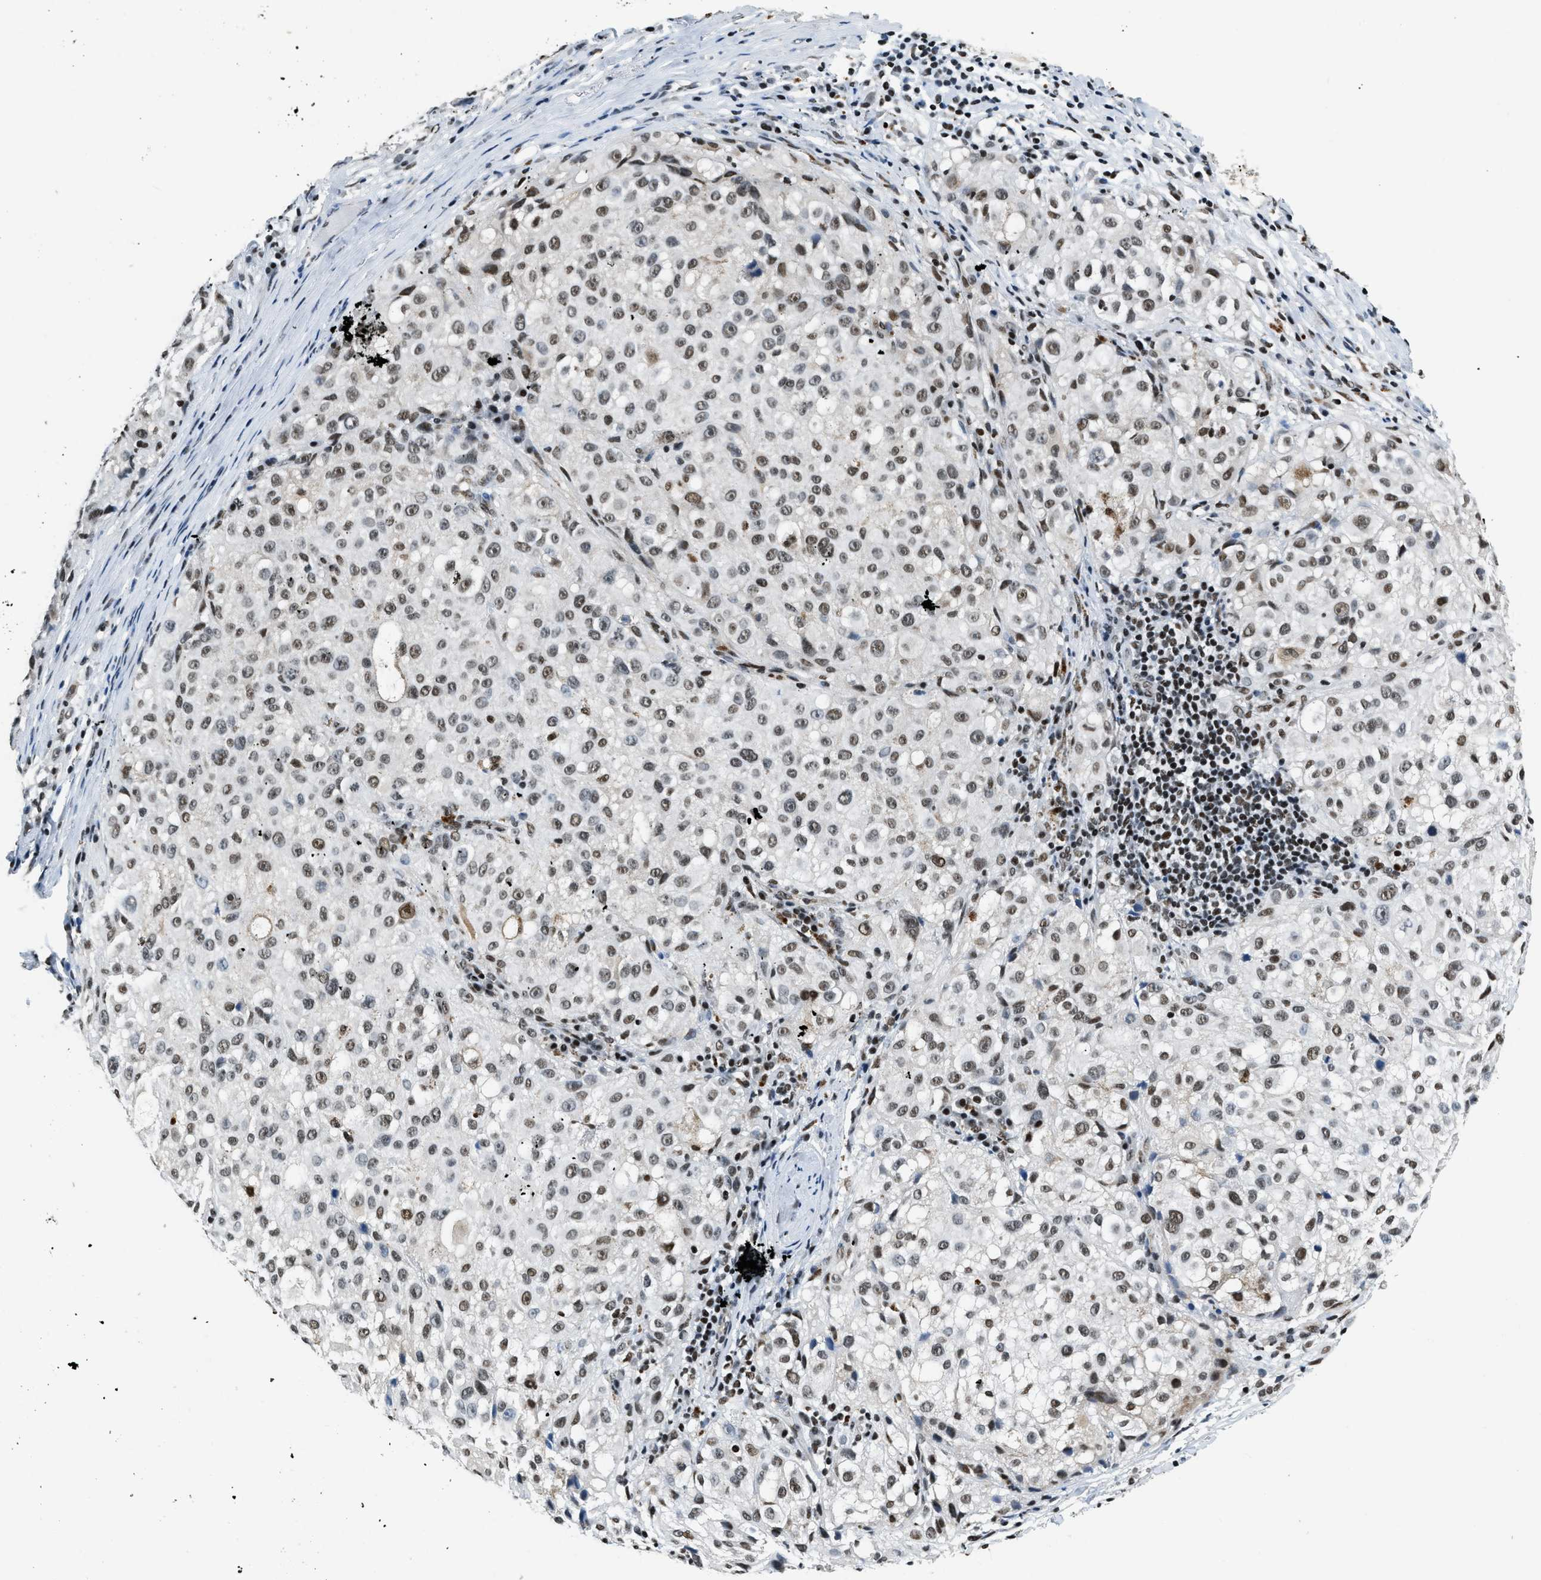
{"staining": {"intensity": "weak", "quantity": ">75%", "location": "nuclear"}, "tissue": "melanoma", "cell_type": "Tumor cells", "image_type": "cancer", "snomed": [{"axis": "morphology", "description": "Necrosis, NOS"}, {"axis": "morphology", "description": "Malignant melanoma, NOS"}, {"axis": "topography", "description": "Skin"}], "caption": "A low amount of weak nuclear expression is seen in about >75% of tumor cells in melanoma tissue.", "gene": "CCNE1", "patient": {"sex": "female", "age": 87}}